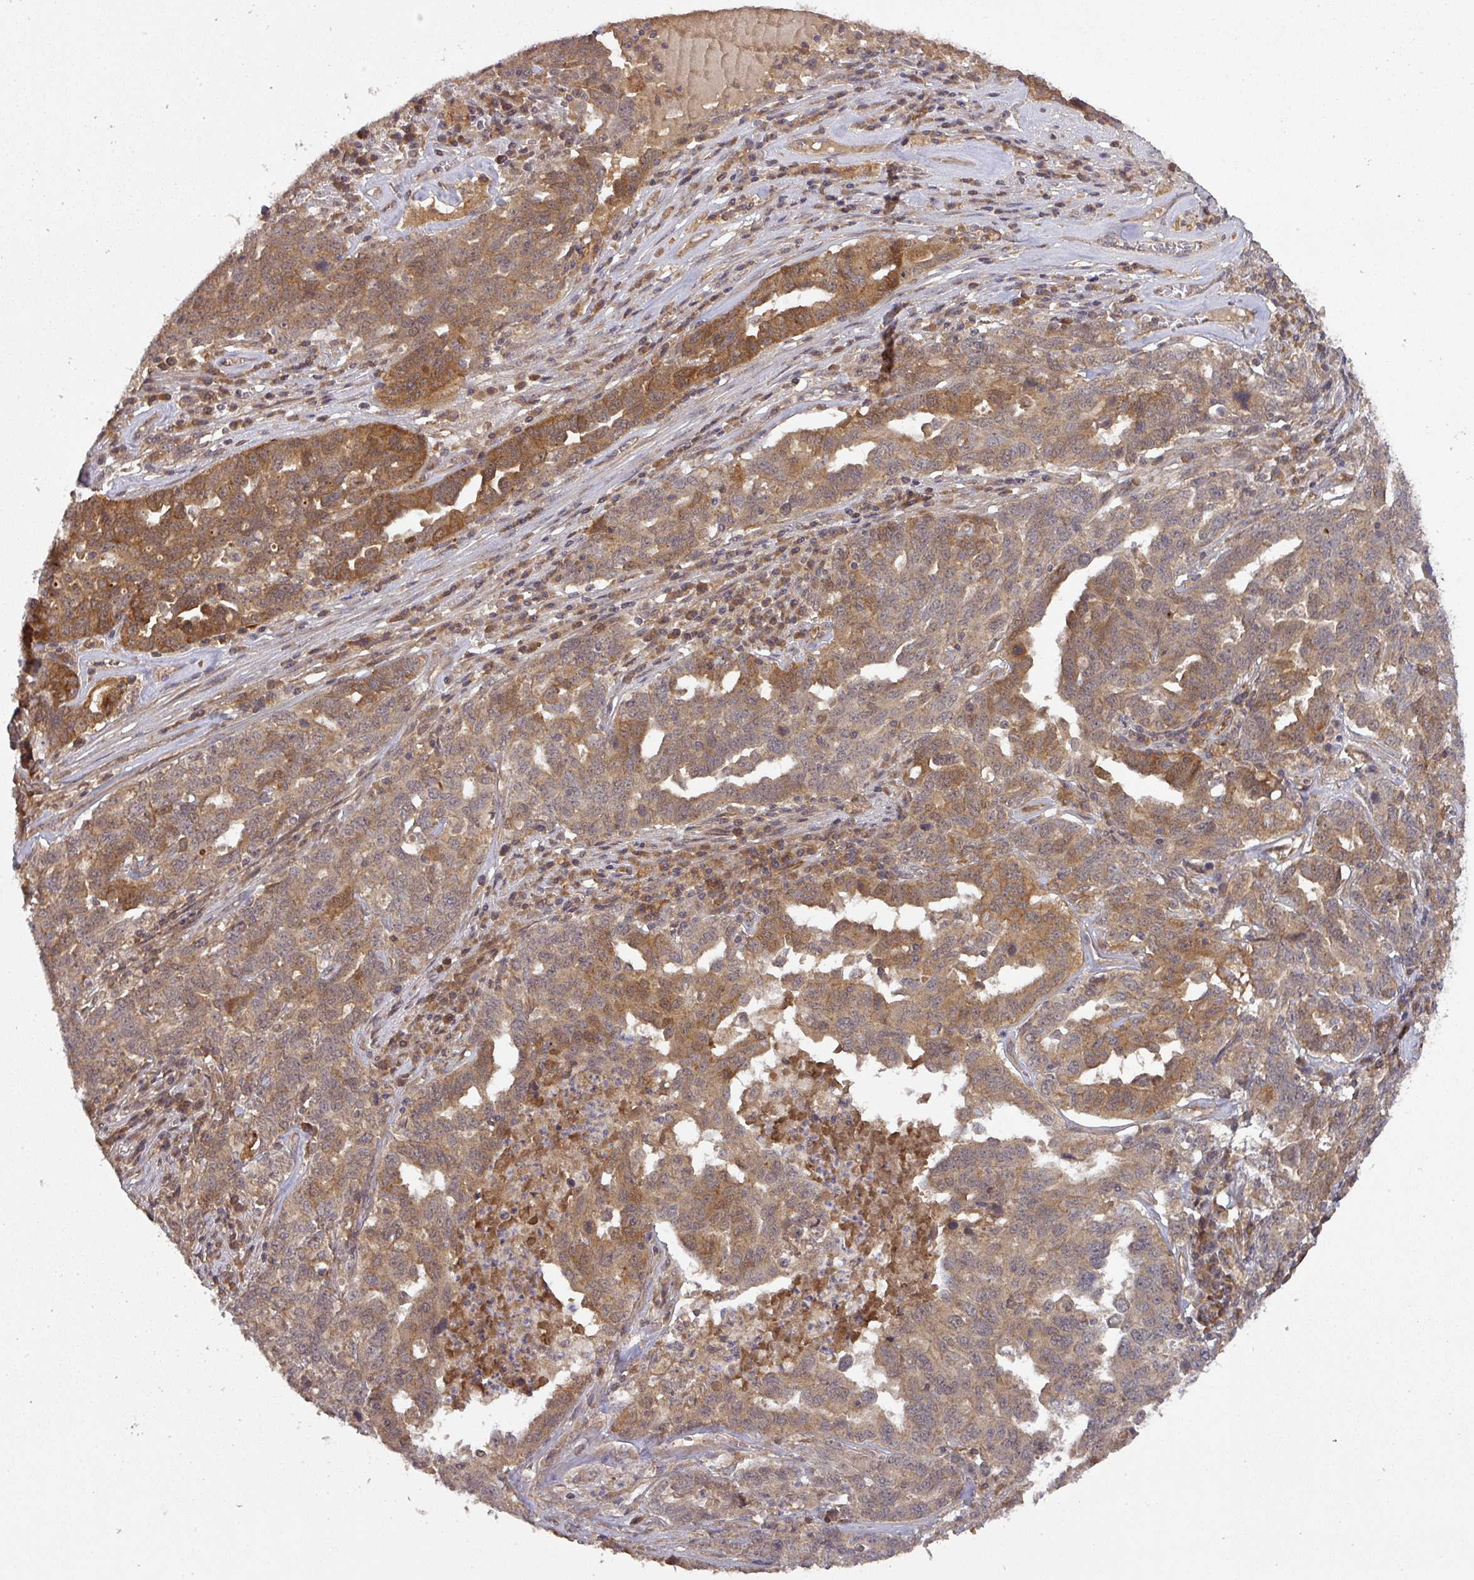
{"staining": {"intensity": "moderate", "quantity": ">75%", "location": "cytoplasmic/membranous"}, "tissue": "ovarian cancer", "cell_type": "Tumor cells", "image_type": "cancer", "snomed": [{"axis": "morphology", "description": "Carcinoma, endometroid"}, {"axis": "topography", "description": "Ovary"}], "caption": "There is medium levels of moderate cytoplasmic/membranous expression in tumor cells of ovarian endometroid carcinoma, as demonstrated by immunohistochemical staining (brown color).", "gene": "CCDC121", "patient": {"sex": "female", "age": 62}}